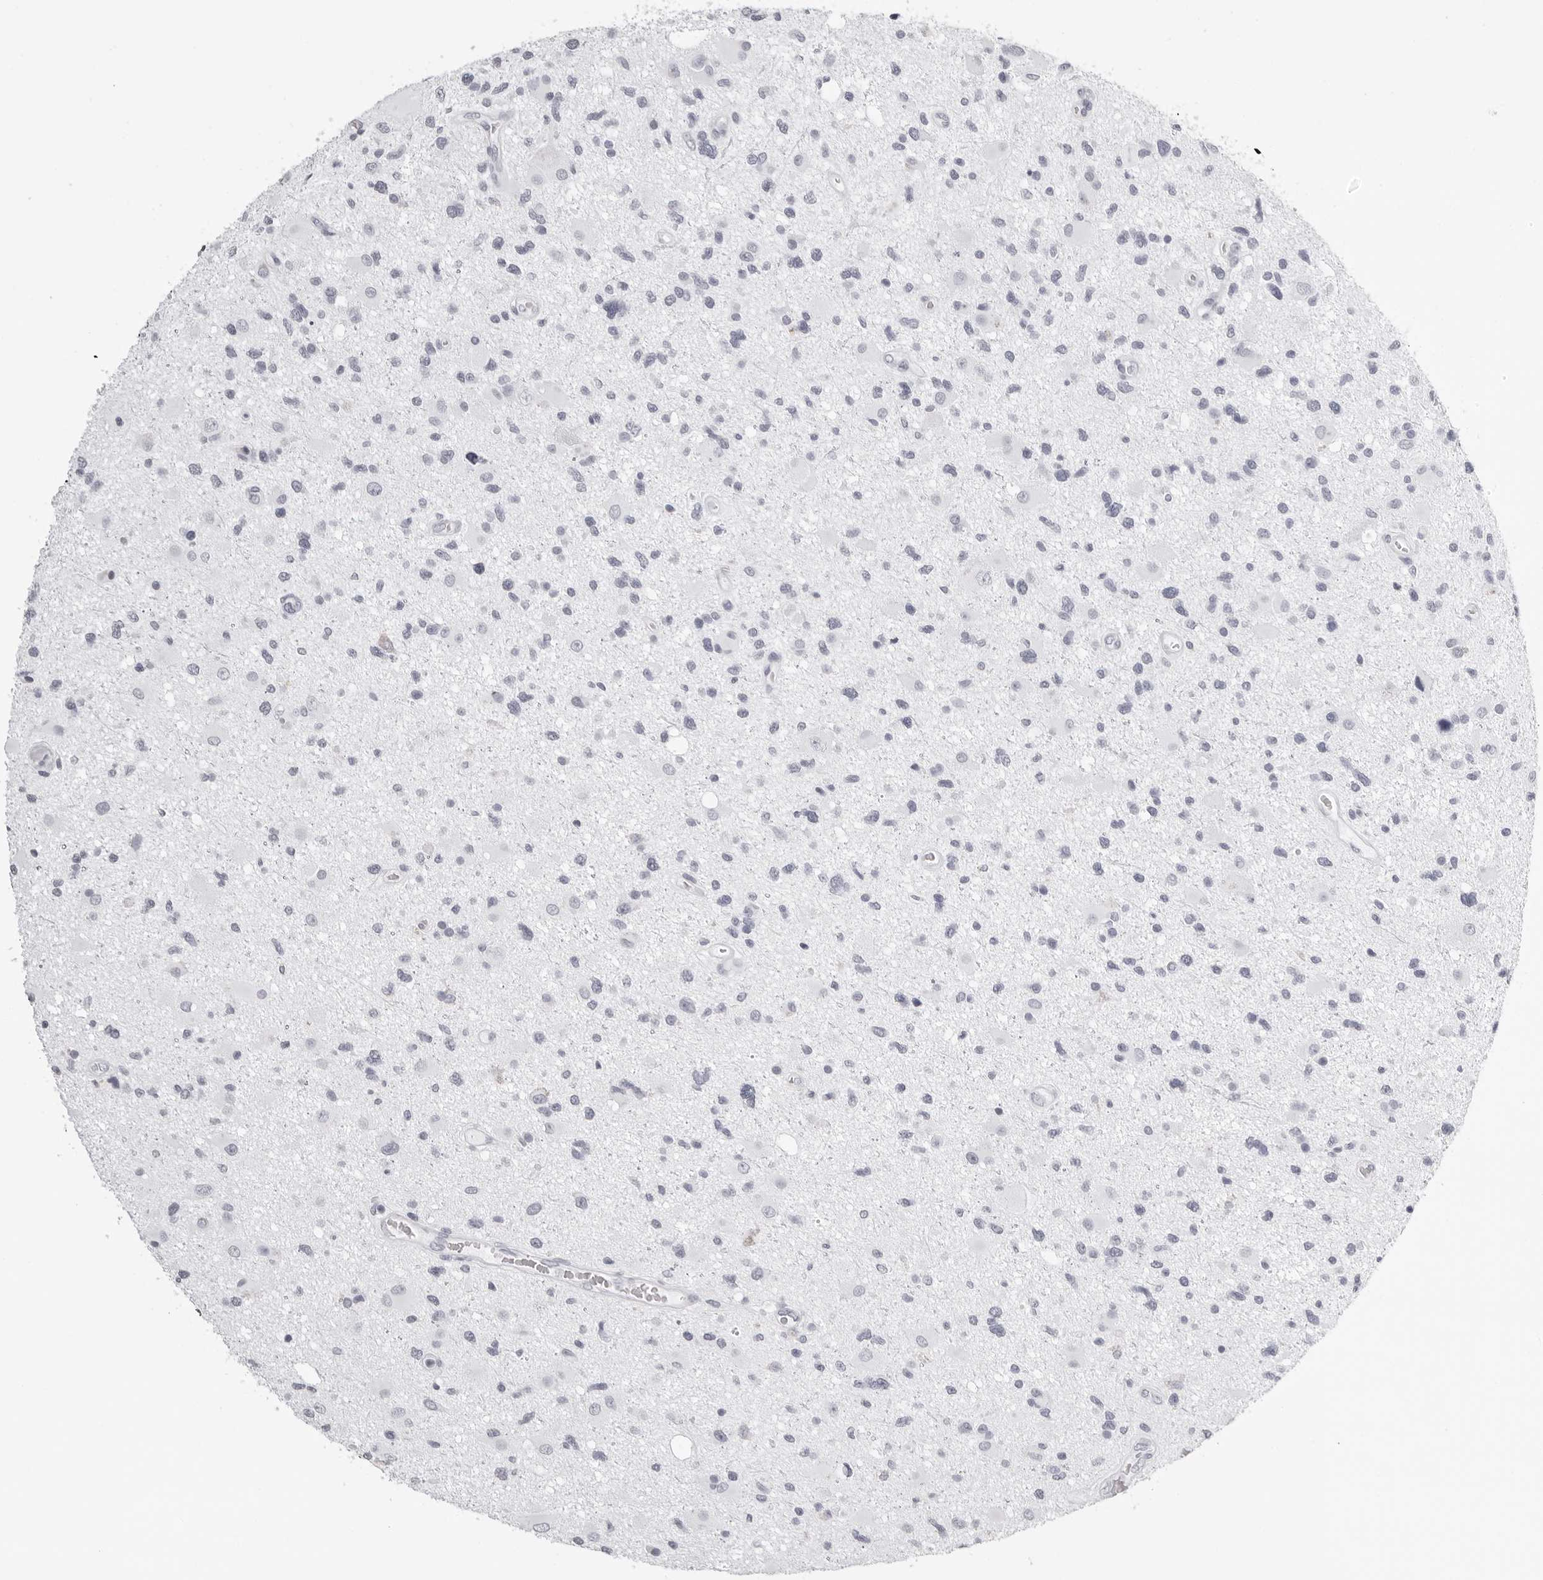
{"staining": {"intensity": "negative", "quantity": "none", "location": "none"}, "tissue": "glioma", "cell_type": "Tumor cells", "image_type": "cancer", "snomed": [{"axis": "morphology", "description": "Glioma, malignant, High grade"}, {"axis": "topography", "description": "Brain"}], "caption": "Protein analysis of glioma reveals no significant expression in tumor cells. The staining was performed using DAB (3,3'-diaminobenzidine) to visualize the protein expression in brown, while the nuclei were stained in blue with hematoxylin (Magnification: 20x).", "gene": "RHO", "patient": {"sex": "male", "age": 33}}